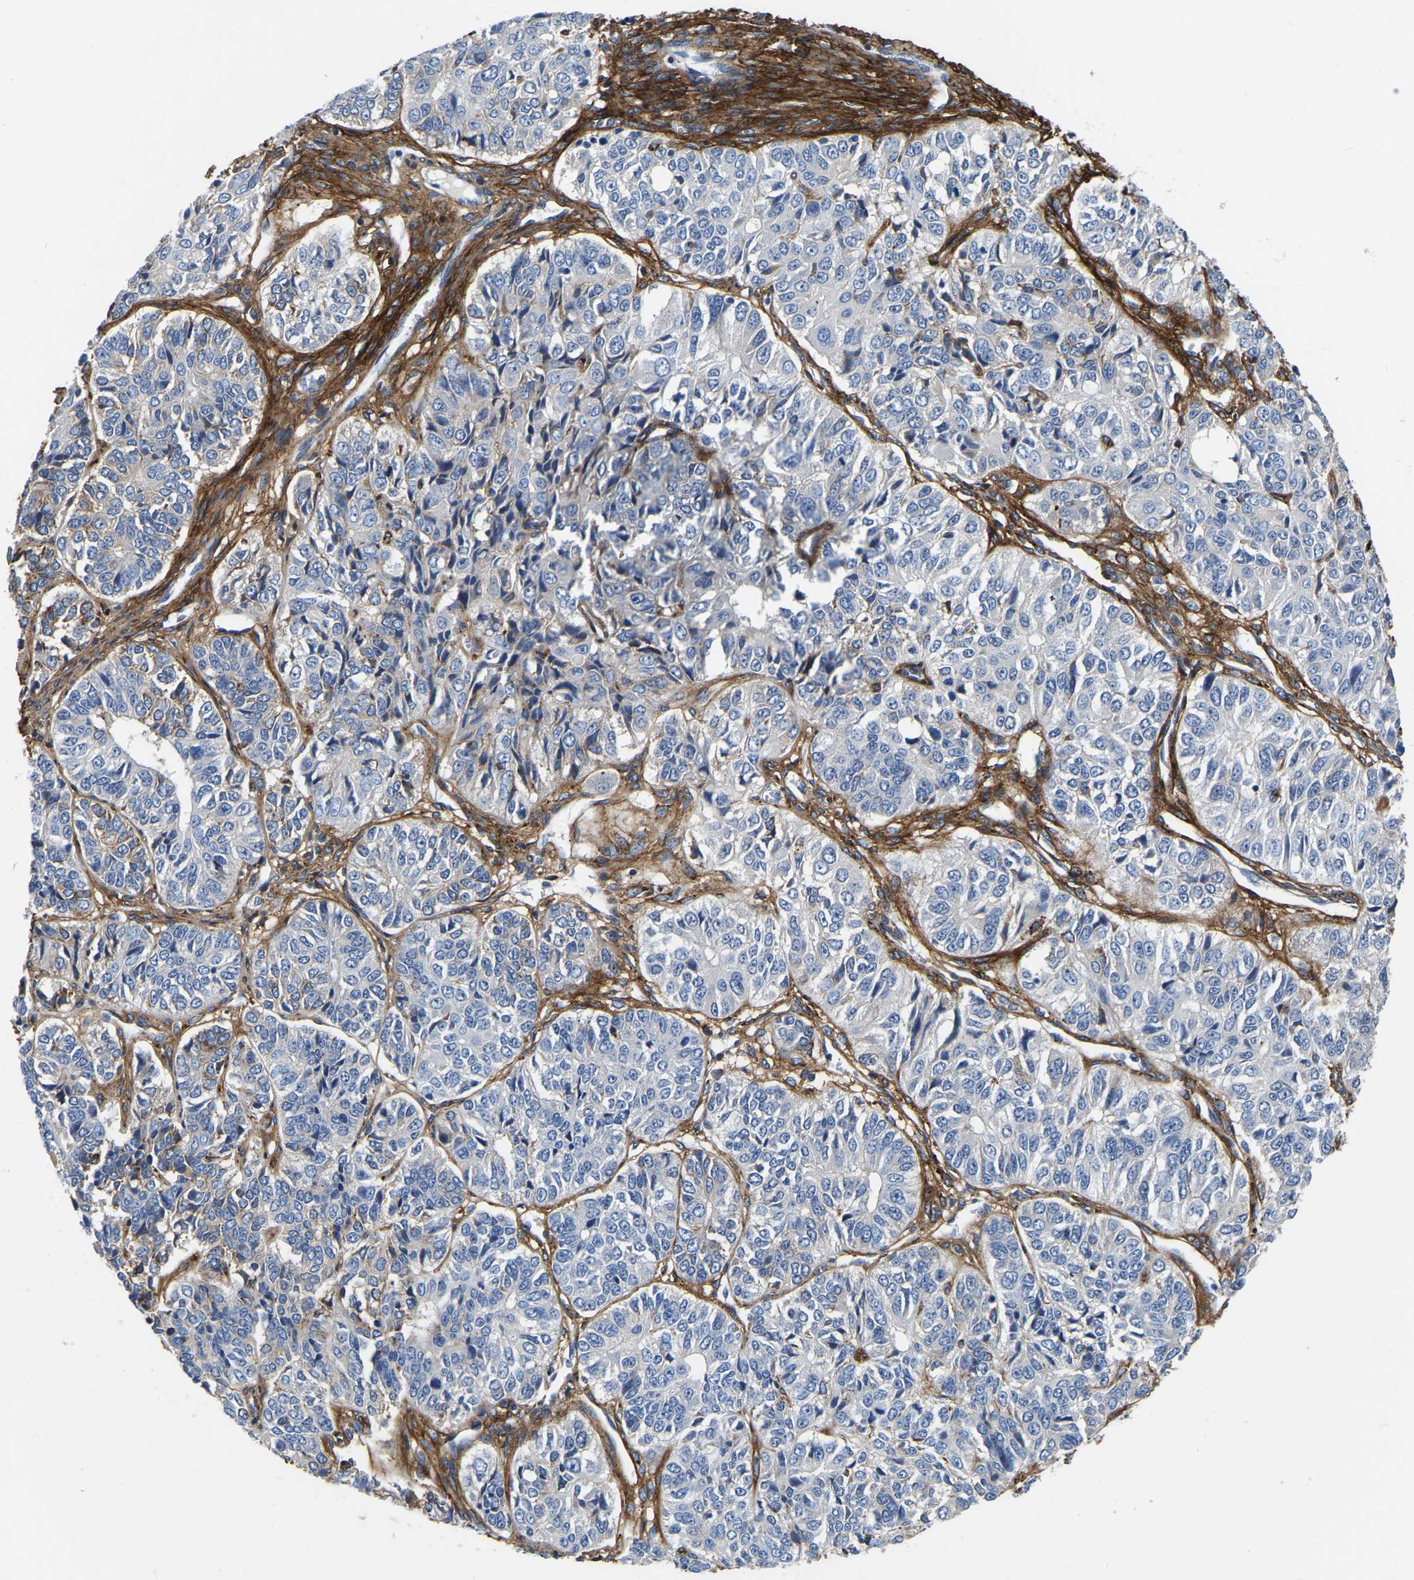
{"staining": {"intensity": "negative", "quantity": "none", "location": "none"}, "tissue": "ovarian cancer", "cell_type": "Tumor cells", "image_type": "cancer", "snomed": [{"axis": "morphology", "description": "Carcinoma, endometroid"}, {"axis": "topography", "description": "Ovary"}], "caption": "This image is of ovarian cancer stained with immunohistochemistry (IHC) to label a protein in brown with the nuclei are counter-stained blue. There is no positivity in tumor cells. (Stains: DAB (3,3'-diaminobenzidine) IHC with hematoxylin counter stain, Microscopy: brightfield microscopy at high magnification).", "gene": "COL6A1", "patient": {"sex": "female", "age": 51}}